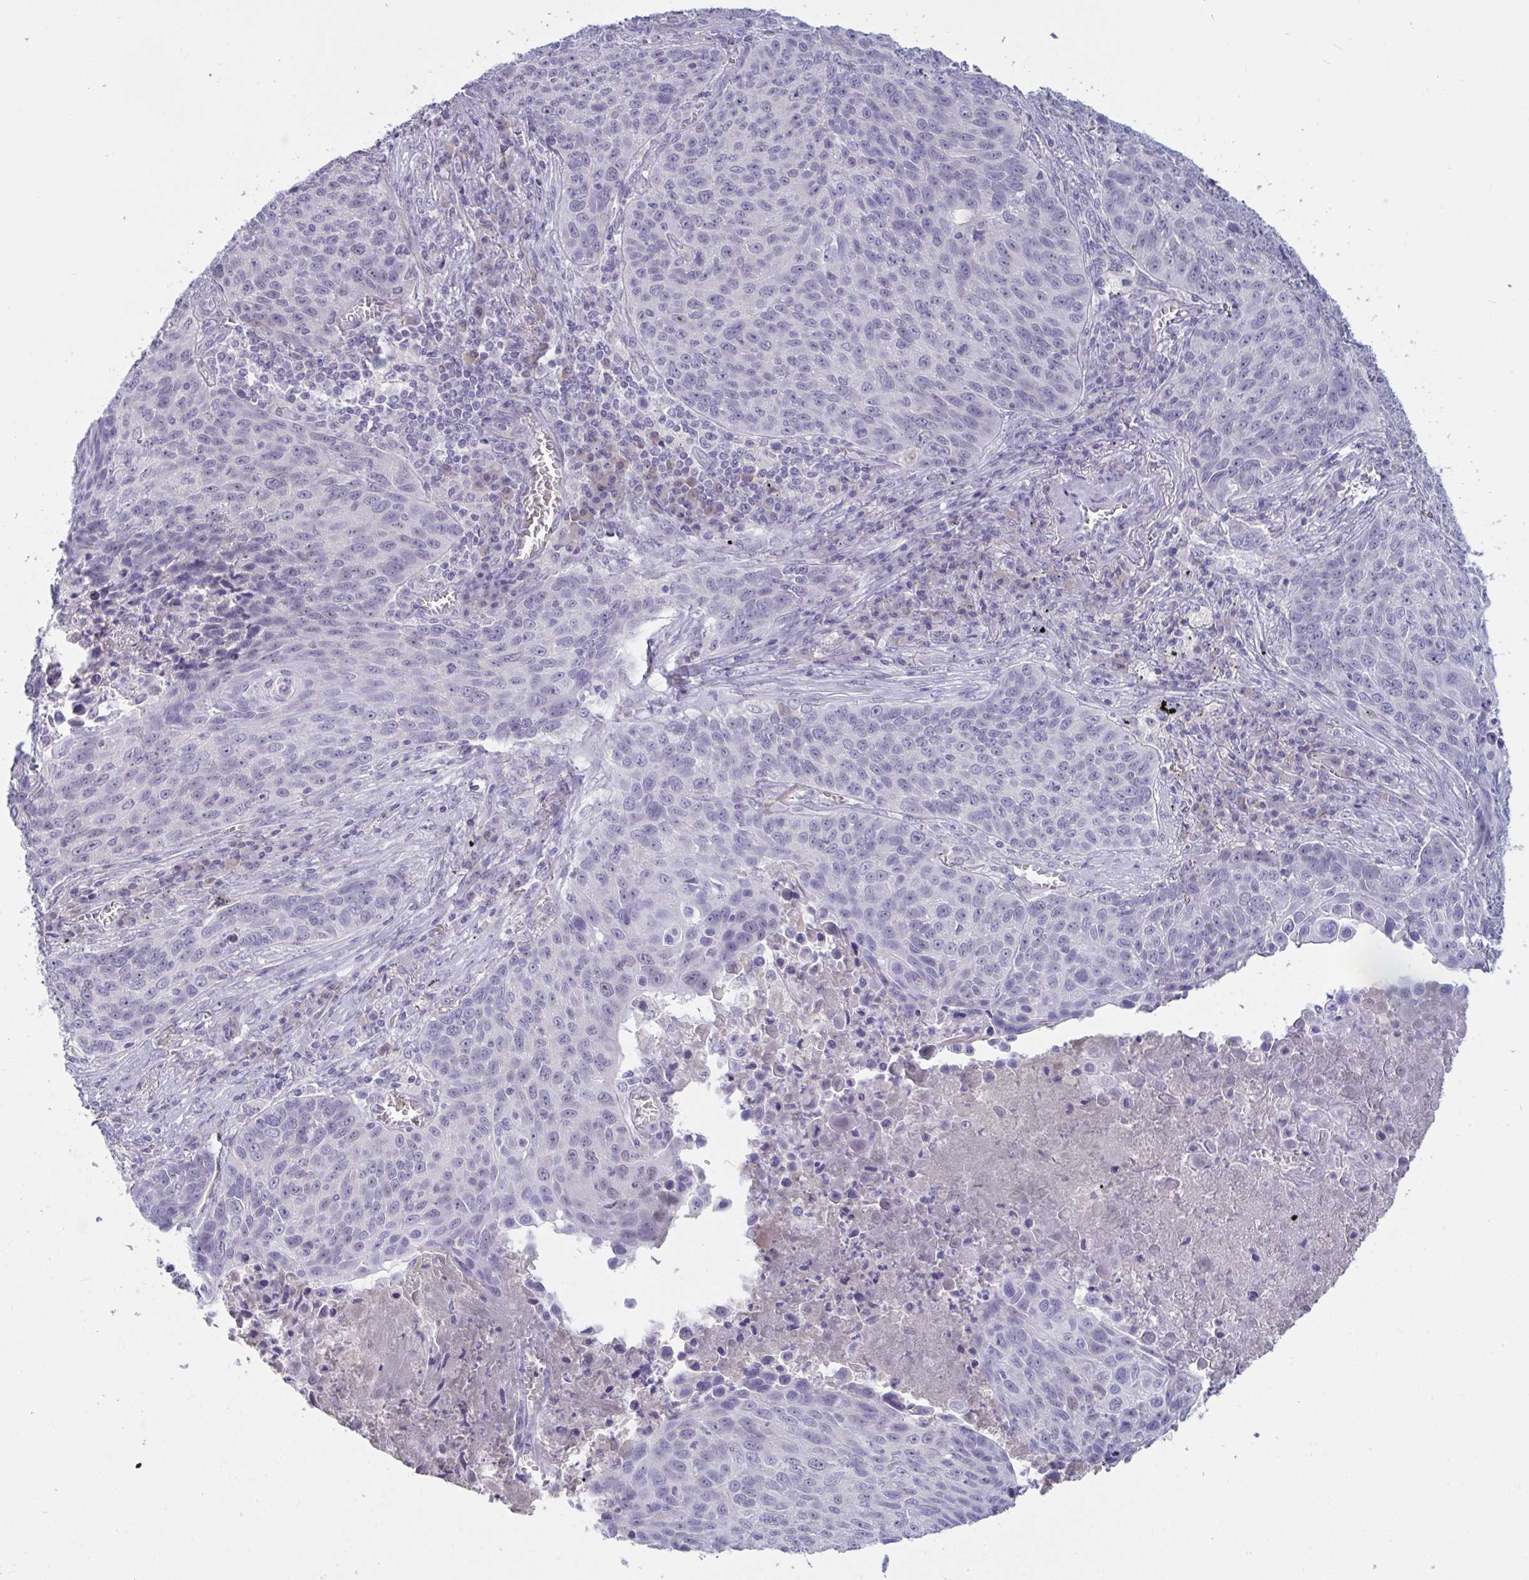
{"staining": {"intensity": "weak", "quantity": "<25%", "location": "nuclear"}, "tissue": "lung cancer", "cell_type": "Tumor cells", "image_type": "cancer", "snomed": [{"axis": "morphology", "description": "Squamous cell carcinoma, NOS"}, {"axis": "topography", "description": "Lung"}], "caption": "Tumor cells show no significant staining in squamous cell carcinoma (lung).", "gene": "MYC", "patient": {"sex": "male", "age": 78}}